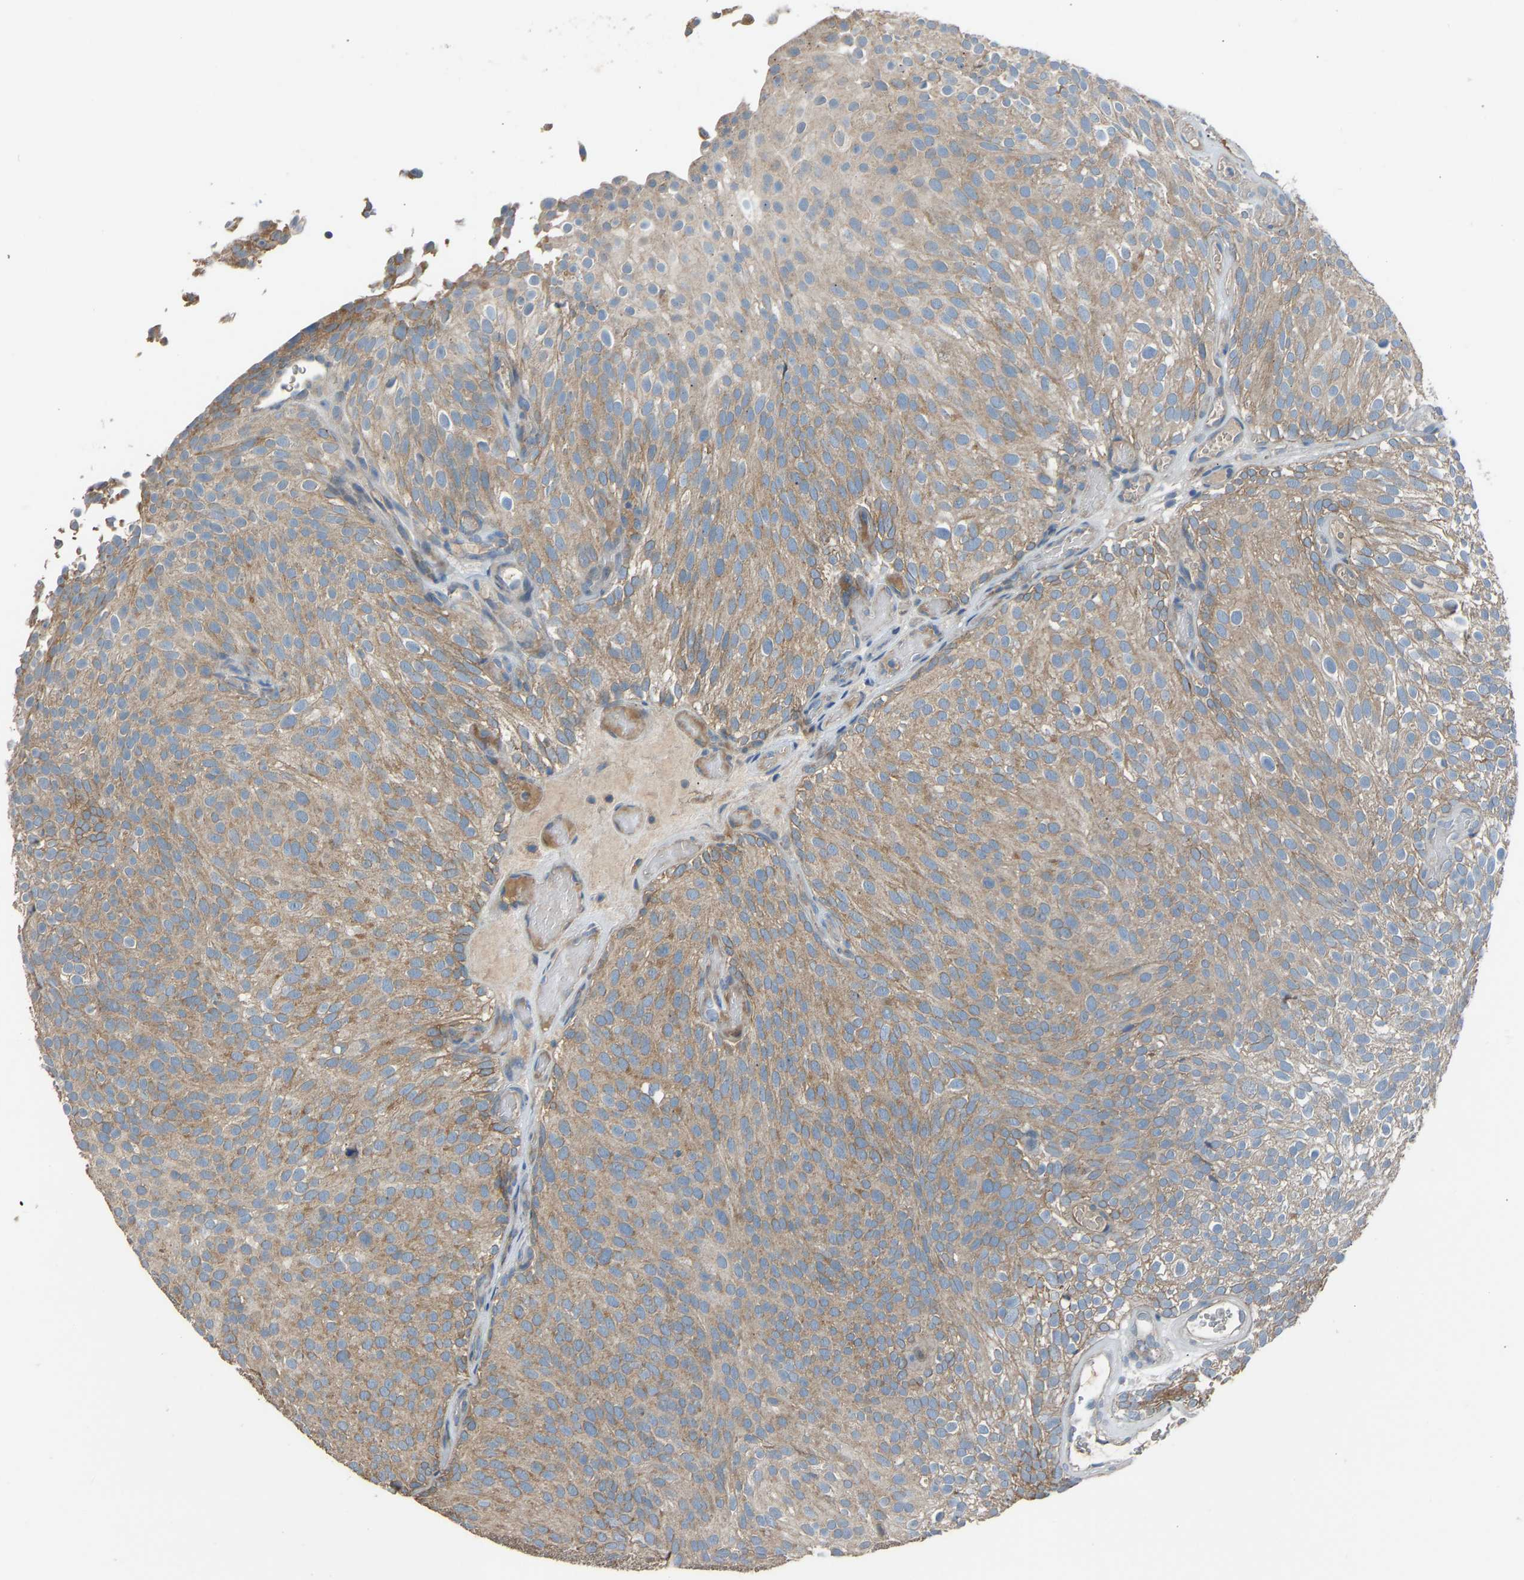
{"staining": {"intensity": "weak", "quantity": ">75%", "location": "cytoplasmic/membranous"}, "tissue": "urothelial cancer", "cell_type": "Tumor cells", "image_type": "cancer", "snomed": [{"axis": "morphology", "description": "Urothelial carcinoma, Low grade"}, {"axis": "topography", "description": "Urinary bladder"}], "caption": "There is low levels of weak cytoplasmic/membranous expression in tumor cells of low-grade urothelial carcinoma, as demonstrated by immunohistochemical staining (brown color).", "gene": "TGFBR3", "patient": {"sex": "male", "age": 78}}